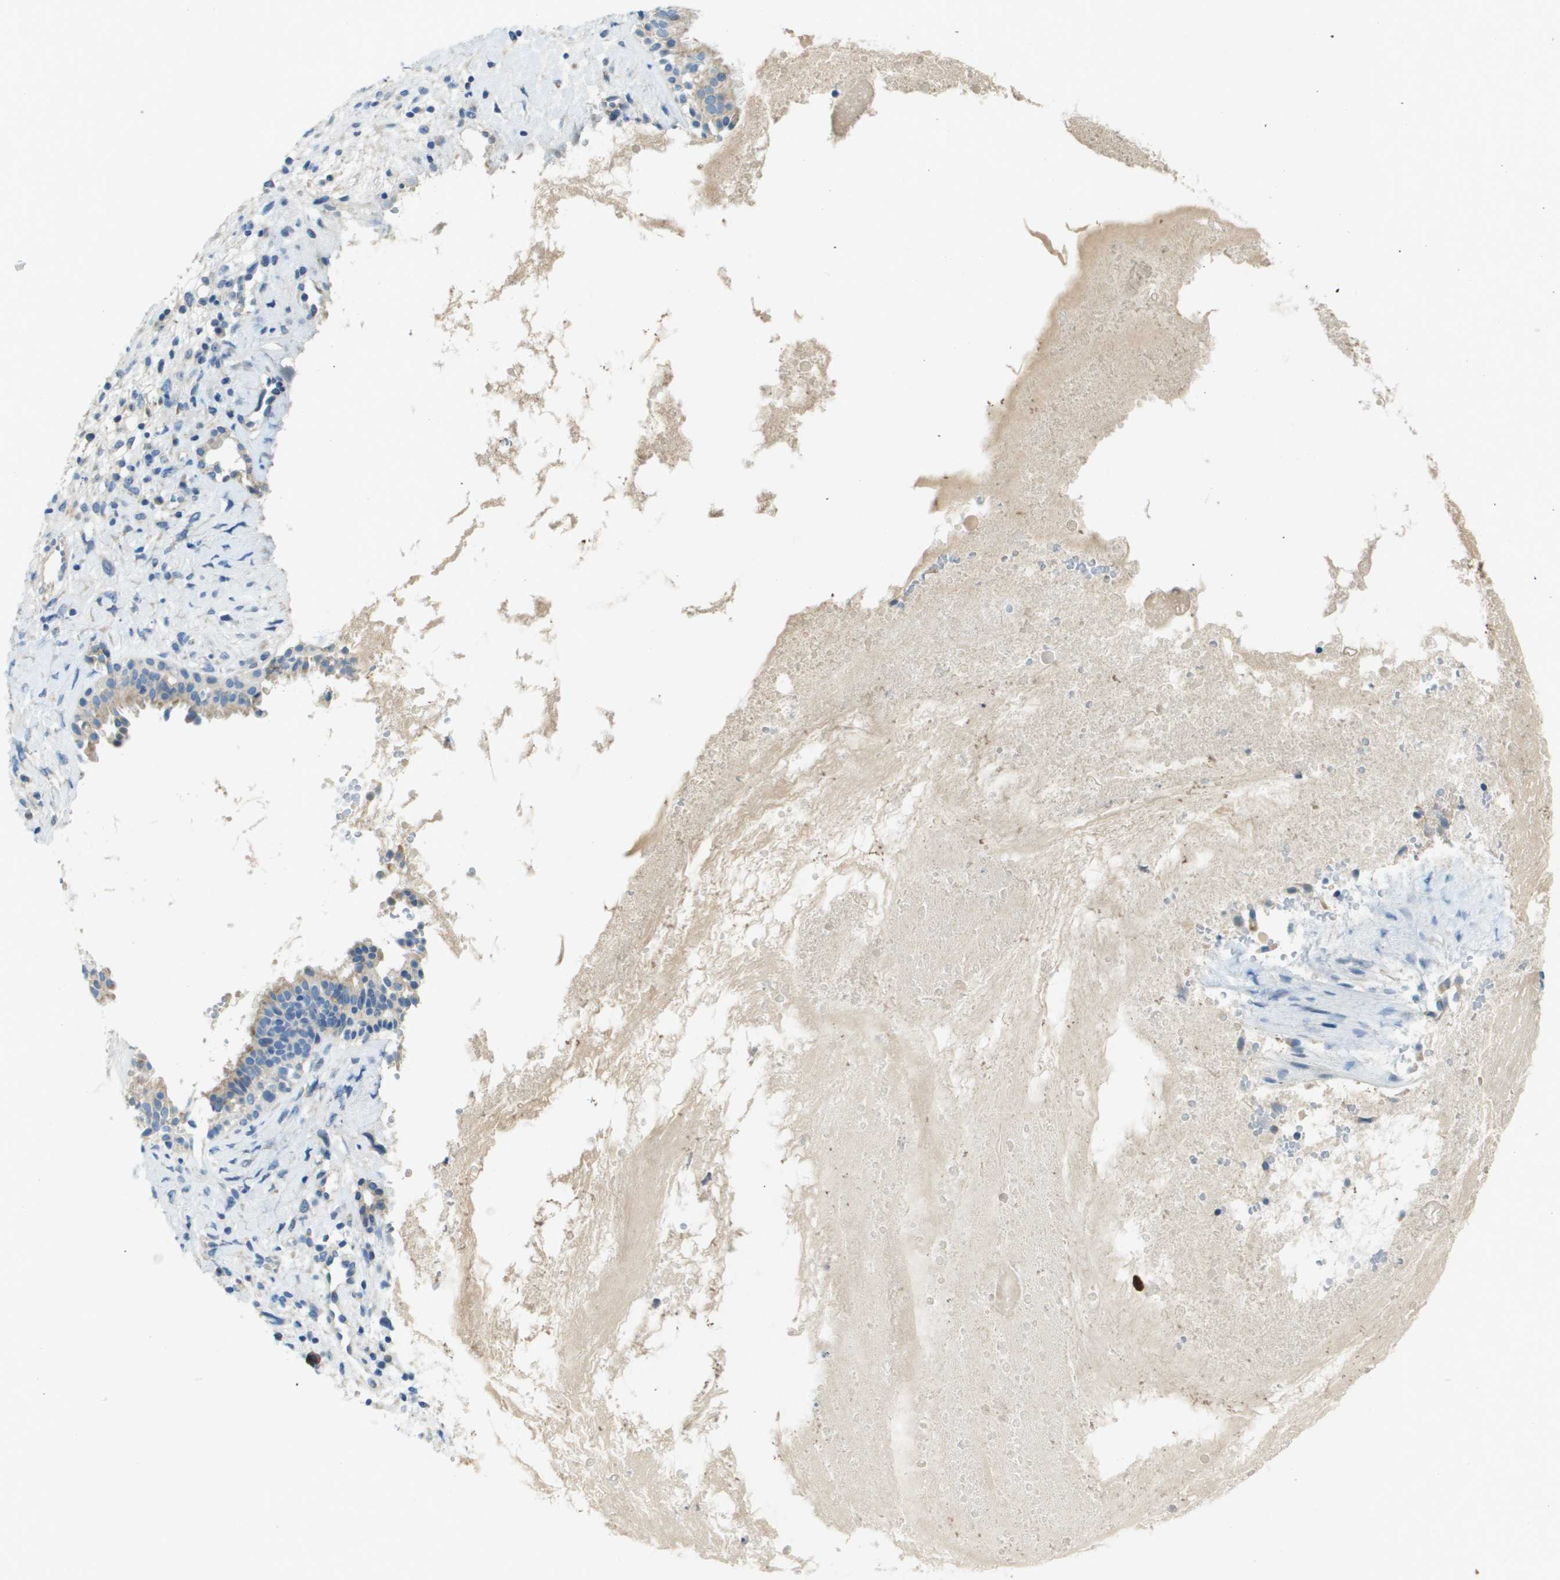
{"staining": {"intensity": "moderate", "quantity": ">75%", "location": "cytoplasmic/membranous"}, "tissue": "nasopharynx", "cell_type": "Respiratory epithelial cells", "image_type": "normal", "snomed": [{"axis": "morphology", "description": "Normal tissue, NOS"}, {"axis": "topography", "description": "Nasopharynx"}], "caption": "Human nasopharynx stained with a brown dye demonstrates moderate cytoplasmic/membranous positive expression in approximately >75% of respiratory epithelial cells.", "gene": "CYGB", "patient": {"sex": "male", "age": 22}}